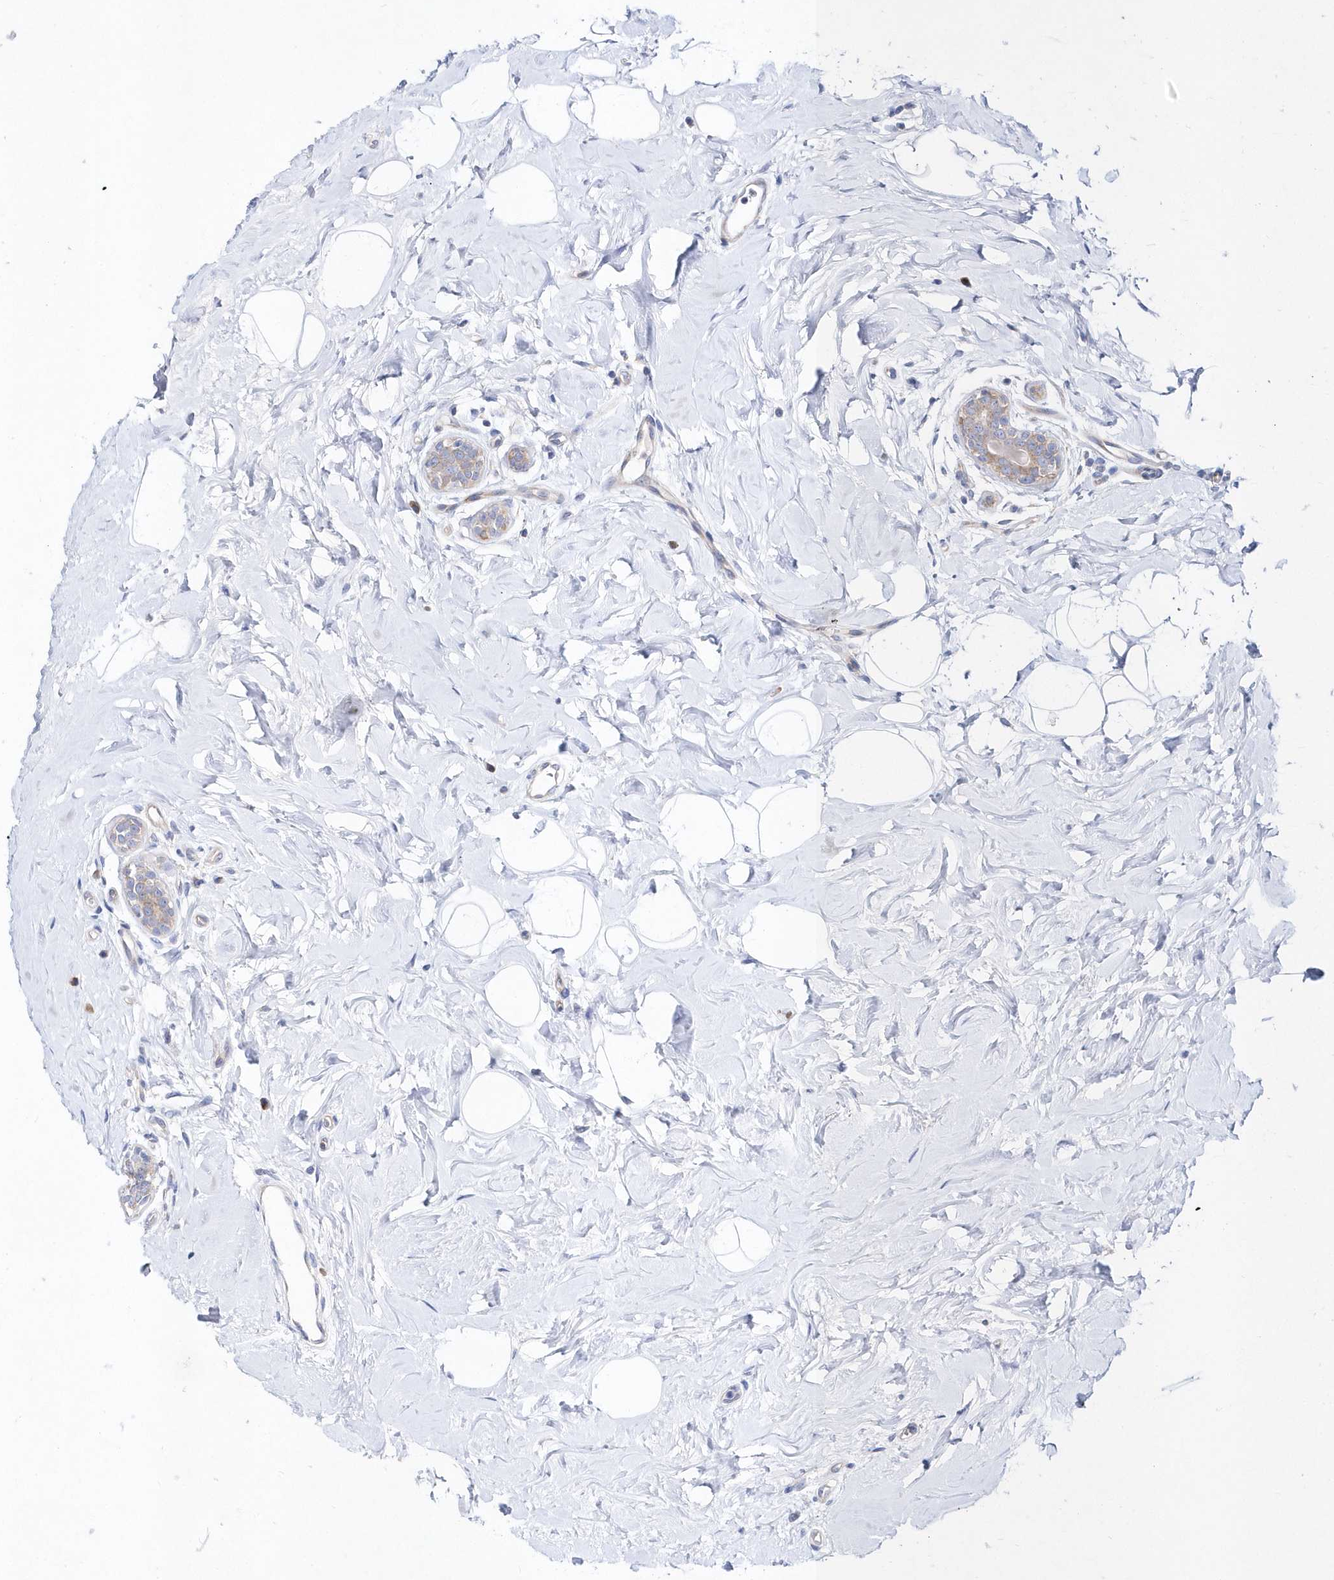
{"staining": {"intensity": "weak", "quantity": "25%-75%", "location": "cytoplasmic/membranous"}, "tissue": "breast cancer", "cell_type": "Tumor cells", "image_type": "cancer", "snomed": [{"axis": "morphology", "description": "Normal tissue, NOS"}, {"axis": "morphology", "description": "Duct carcinoma"}, {"axis": "topography", "description": "Breast"}], "caption": "IHC histopathology image of human breast cancer stained for a protein (brown), which shows low levels of weak cytoplasmic/membranous expression in about 25%-75% of tumor cells.", "gene": "JKAMP", "patient": {"sex": "female", "age": 39}}